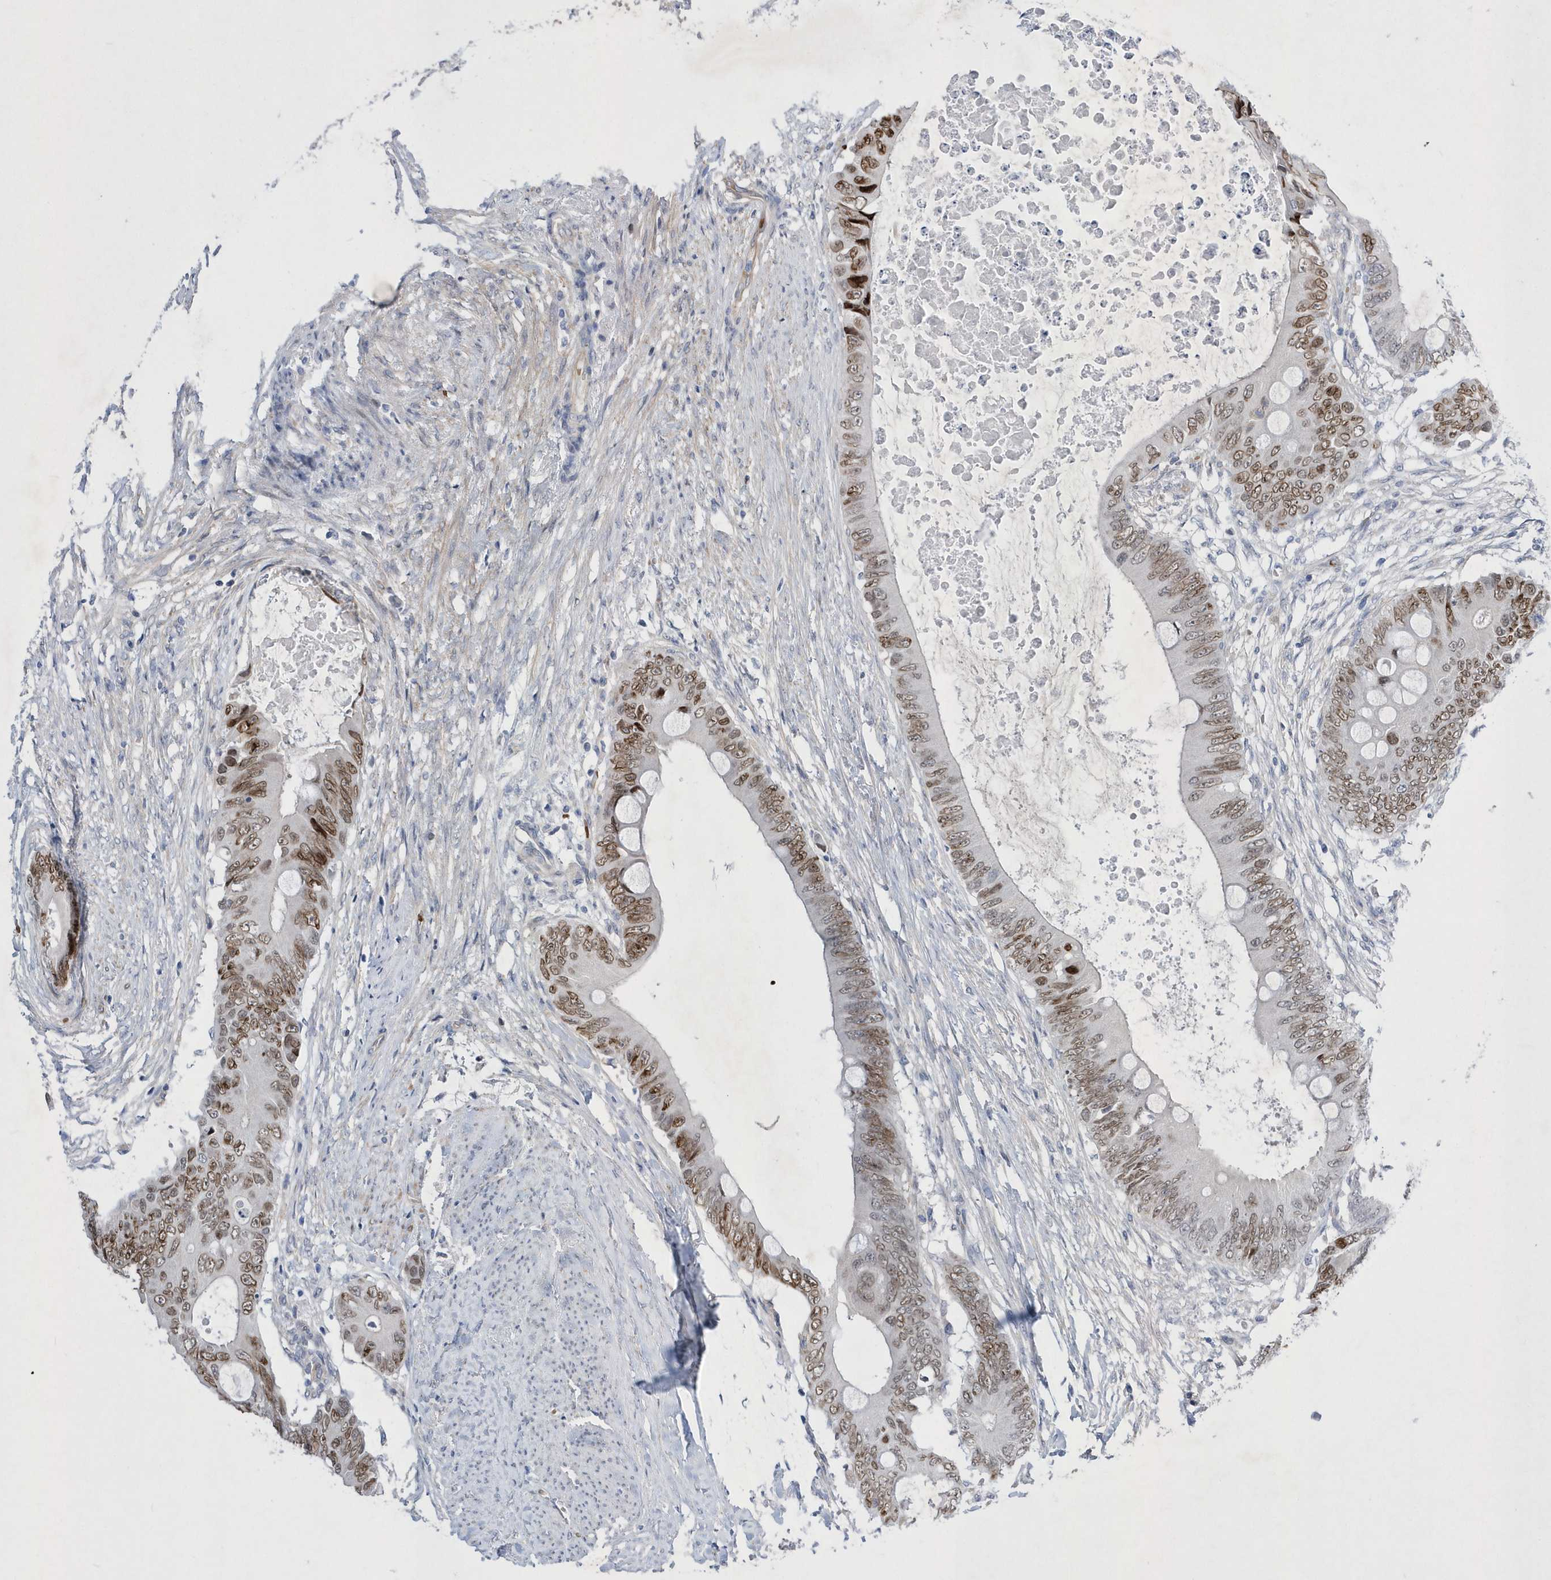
{"staining": {"intensity": "moderate", "quantity": ">75%", "location": "nuclear"}, "tissue": "colorectal cancer", "cell_type": "Tumor cells", "image_type": "cancer", "snomed": [{"axis": "morphology", "description": "Normal tissue, NOS"}, {"axis": "morphology", "description": "Adenocarcinoma, NOS"}, {"axis": "topography", "description": "Rectum"}, {"axis": "topography", "description": "Peripheral nerve tissue"}], "caption": "Human adenocarcinoma (colorectal) stained for a protein (brown) displays moderate nuclear positive expression in about >75% of tumor cells.", "gene": "ZNF875", "patient": {"sex": "female", "age": 77}}